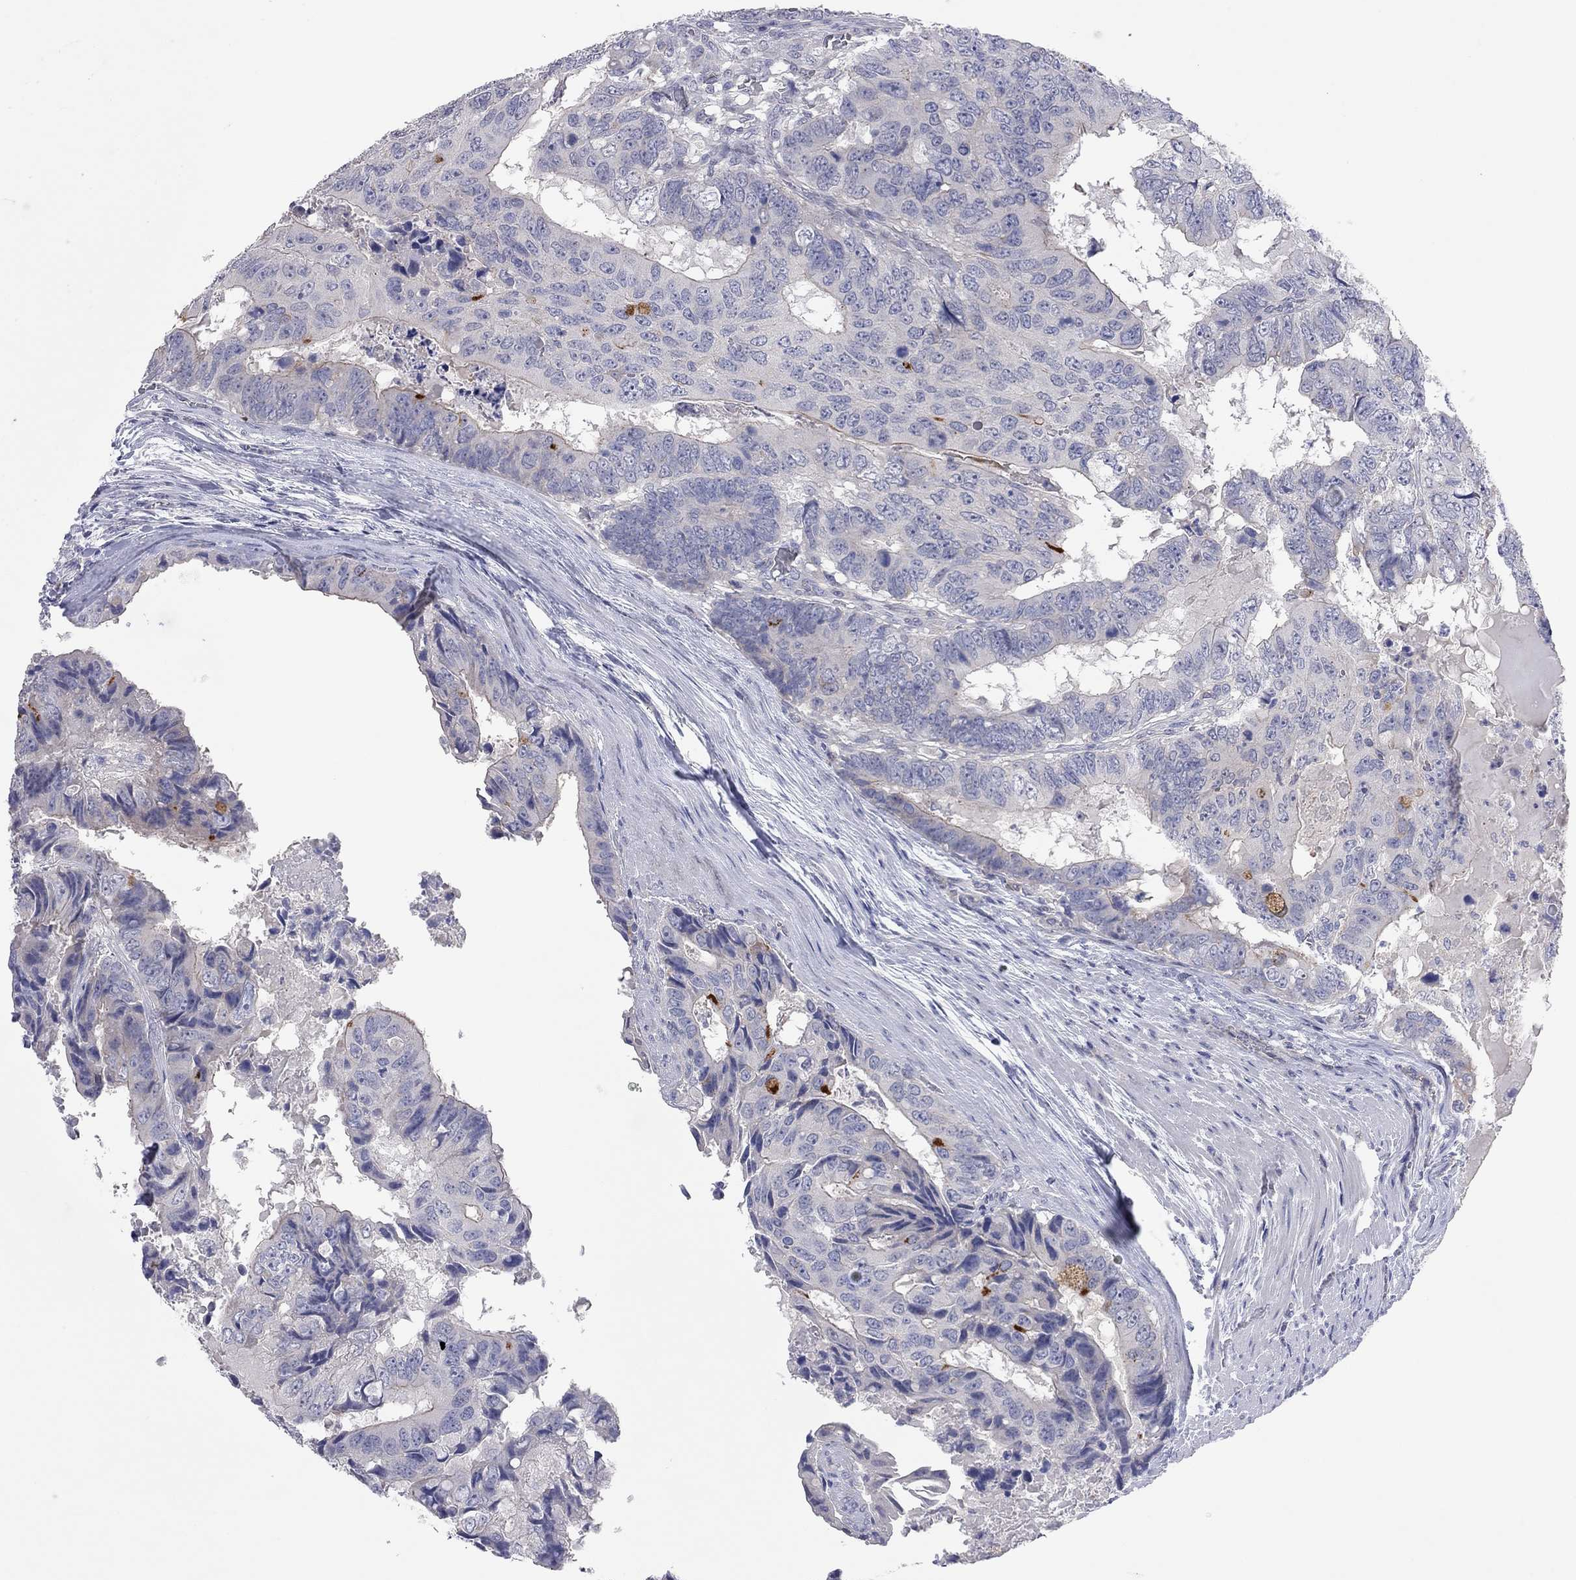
{"staining": {"intensity": "moderate", "quantity": "<25%", "location": "cytoplasmic/membranous"}, "tissue": "colorectal cancer", "cell_type": "Tumor cells", "image_type": "cancer", "snomed": [{"axis": "morphology", "description": "Adenocarcinoma, NOS"}, {"axis": "topography", "description": "Colon"}], "caption": "Protein expression by IHC exhibits moderate cytoplasmic/membranous staining in approximately <25% of tumor cells in adenocarcinoma (colorectal). The protein of interest is stained brown, and the nuclei are stained in blue (DAB IHC with brightfield microscopy, high magnification).", "gene": "KCNB1", "patient": {"sex": "male", "age": 79}}